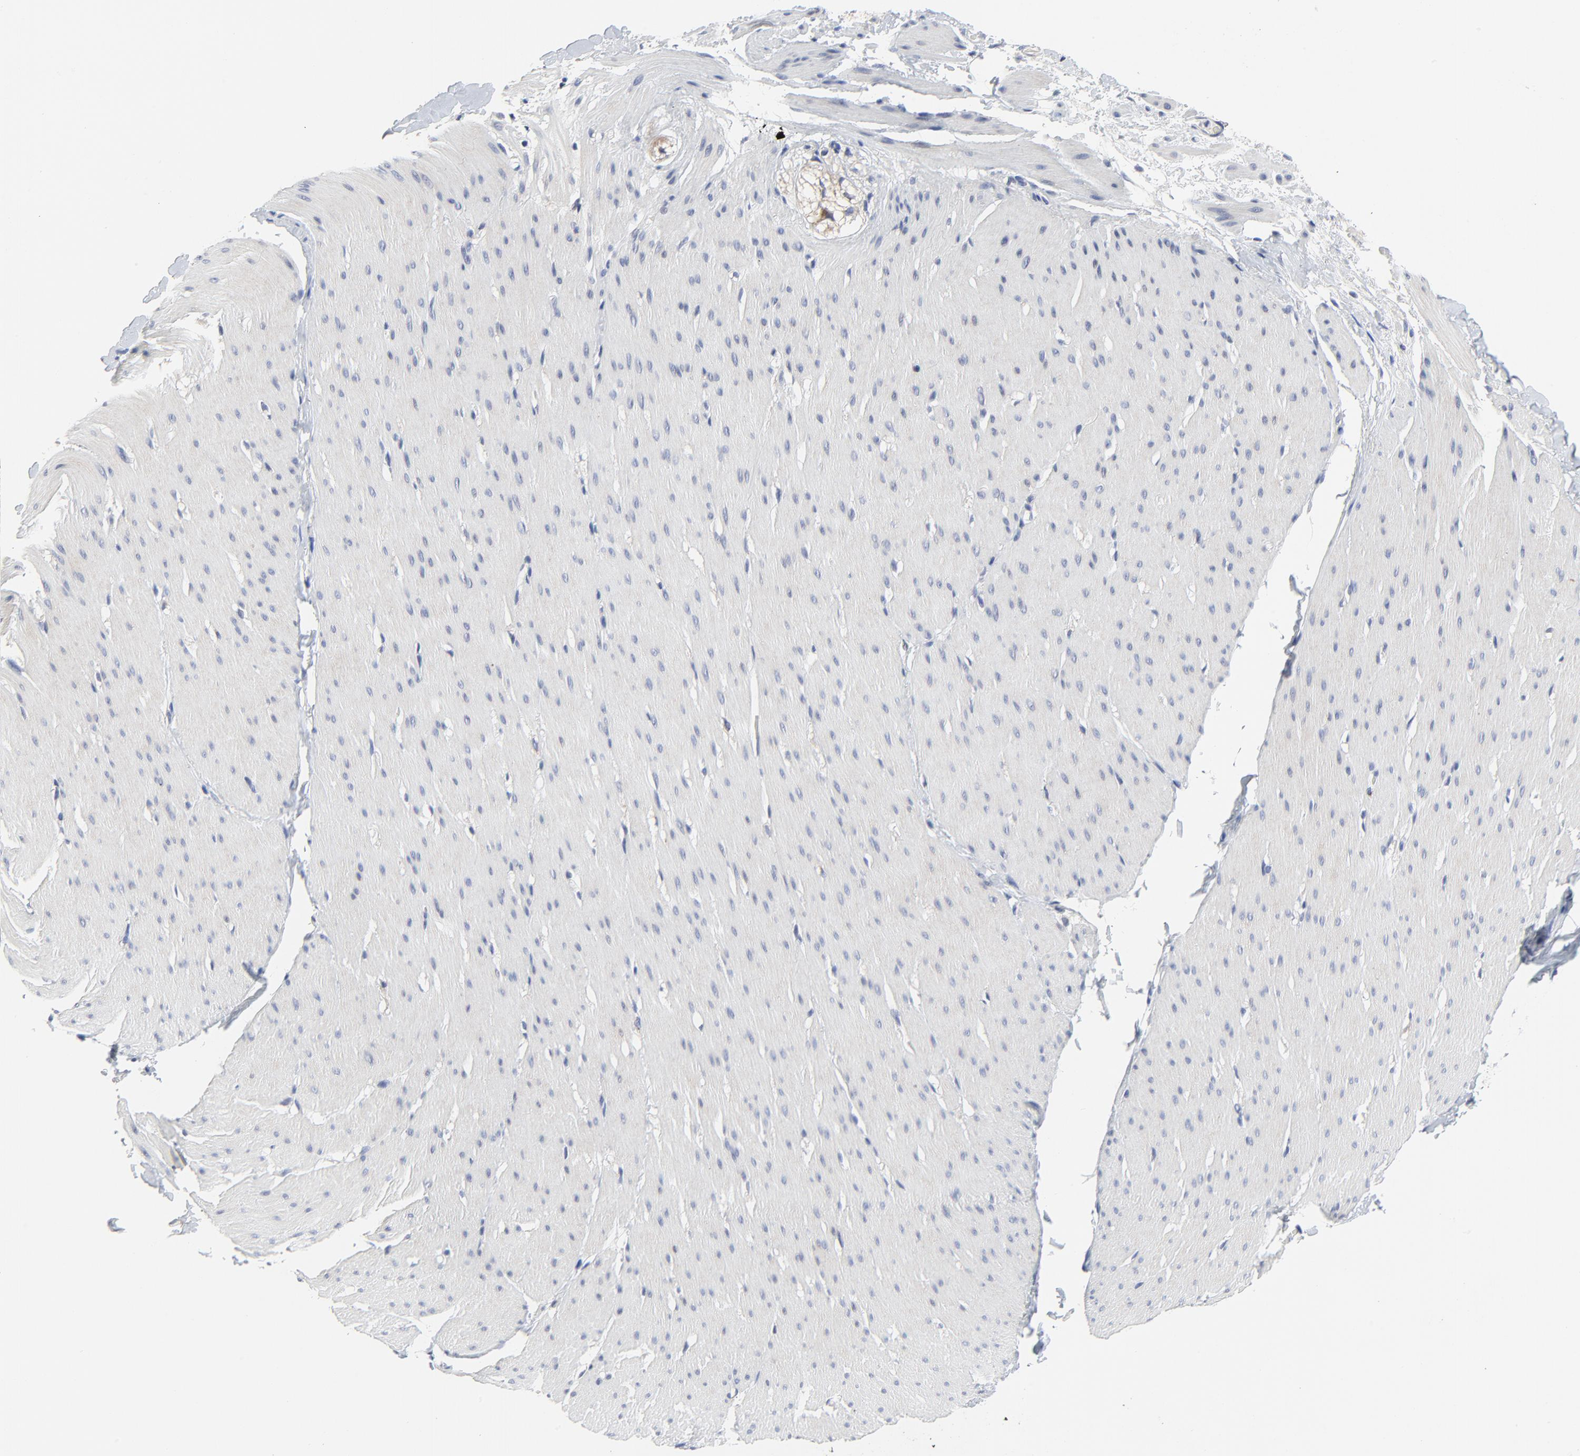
{"staining": {"intensity": "negative", "quantity": "none", "location": "none"}, "tissue": "smooth muscle", "cell_type": "Smooth muscle cells", "image_type": "normal", "snomed": [{"axis": "morphology", "description": "Normal tissue, NOS"}, {"axis": "topography", "description": "Smooth muscle"}, {"axis": "topography", "description": "Colon"}], "caption": "Immunohistochemistry (IHC) histopathology image of unremarkable smooth muscle: human smooth muscle stained with DAB (3,3'-diaminobenzidine) reveals no significant protein expression in smooth muscle cells. Nuclei are stained in blue.", "gene": "NLGN3", "patient": {"sex": "male", "age": 67}}